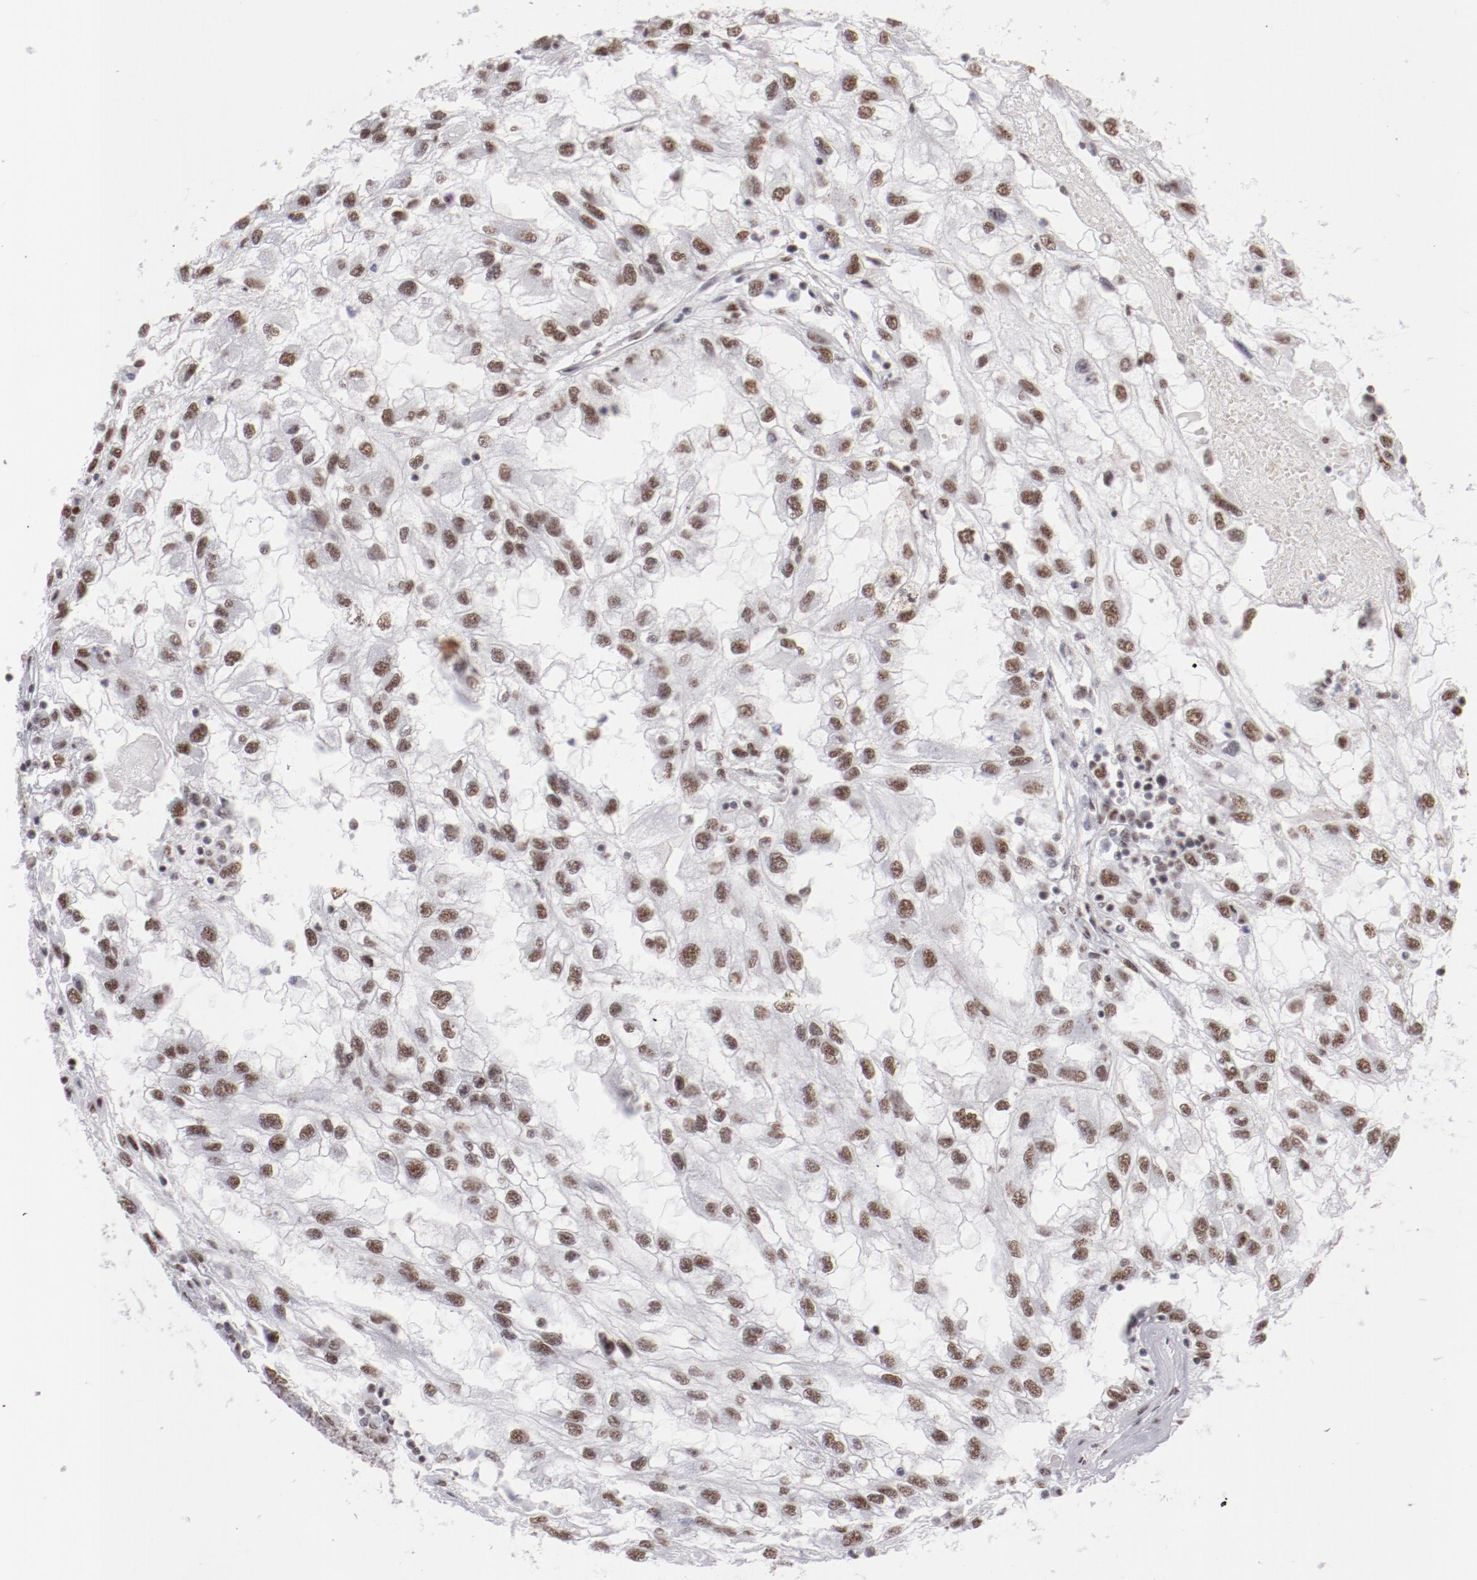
{"staining": {"intensity": "moderate", "quantity": ">75%", "location": "nuclear"}, "tissue": "renal cancer", "cell_type": "Tumor cells", "image_type": "cancer", "snomed": [{"axis": "morphology", "description": "Normal tissue, NOS"}, {"axis": "morphology", "description": "Adenocarcinoma, NOS"}, {"axis": "topography", "description": "Kidney"}], "caption": "The histopathology image demonstrates immunohistochemical staining of renal adenocarcinoma. There is moderate nuclear positivity is identified in approximately >75% of tumor cells.", "gene": "TFAP4", "patient": {"sex": "male", "age": 71}}